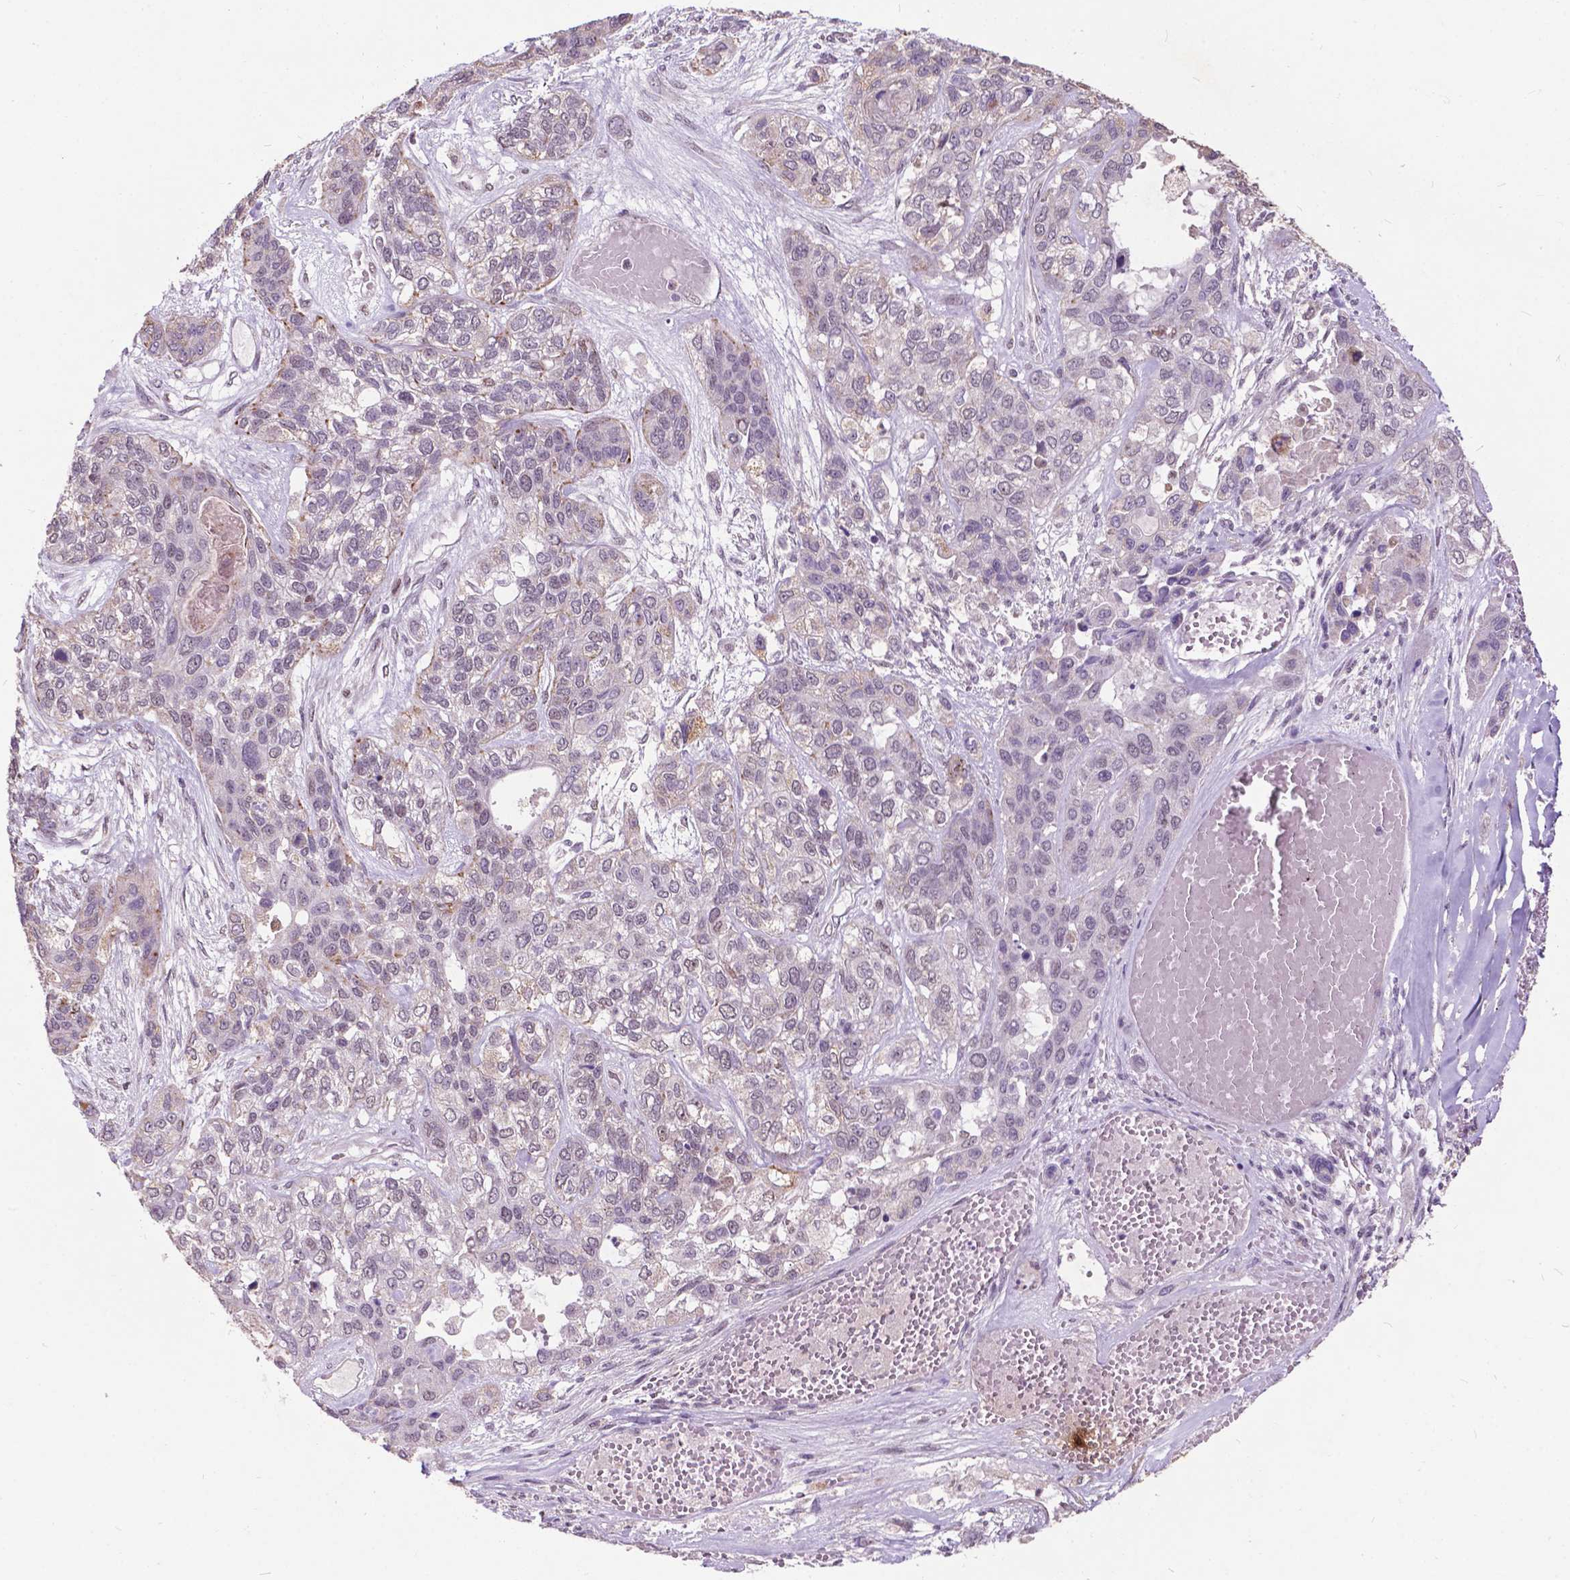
{"staining": {"intensity": "negative", "quantity": "none", "location": "none"}, "tissue": "lung cancer", "cell_type": "Tumor cells", "image_type": "cancer", "snomed": [{"axis": "morphology", "description": "Squamous cell carcinoma, NOS"}, {"axis": "topography", "description": "Lung"}], "caption": "Lung cancer (squamous cell carcinoma) was stained to show a protein in brown. There is no significant staining in tumor cells. The staining was performed using DAB to visualize the protein expression in brown, while the nuclei were stained in blue with hematoxylin (Magnification: 20x).", "gene": "MSH2", "patient": {"sex": "female", "age": 70}}